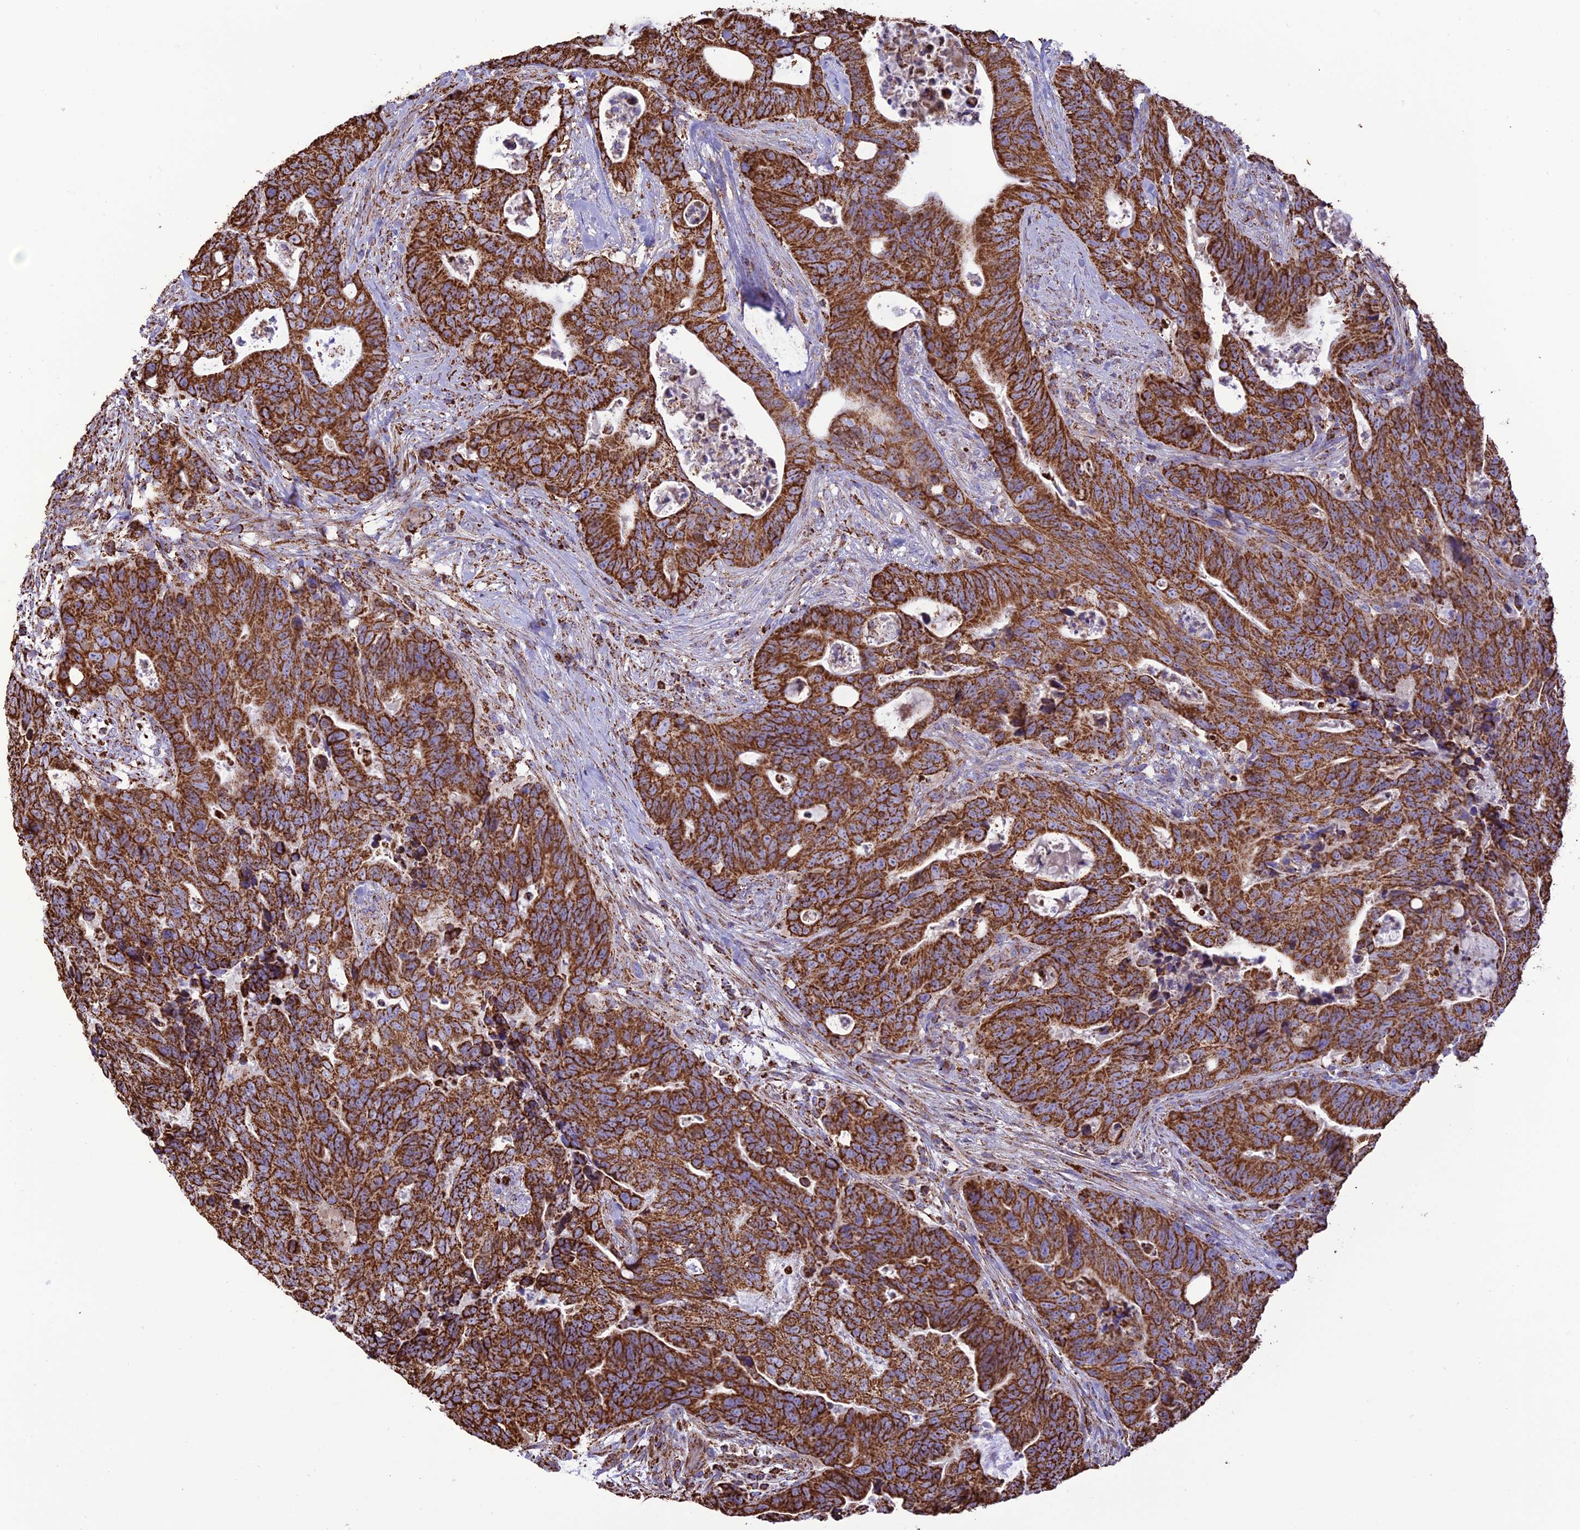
{"staining": {"intensity": "strong", "quantity": ">75%", "location": "cytoplasmic/membranous"}, "tissue": "colorectal cancer", "cell_type": "Tumor cells", "image_type": "cancer", "snomed": [{"axis": "morphology", "description": "Adenocarcinoma, NOS"}, {"axis": "topography", "description": "Colon"}], "caption": "Strong cytoplasmic/membranous staining for a protein is present in approximately >75% of tumor cells of adenocarcinoma (colorectal) using IHC.", "gene": "NDUFAF1", "patient": {"sex": "female", "age": 82}}